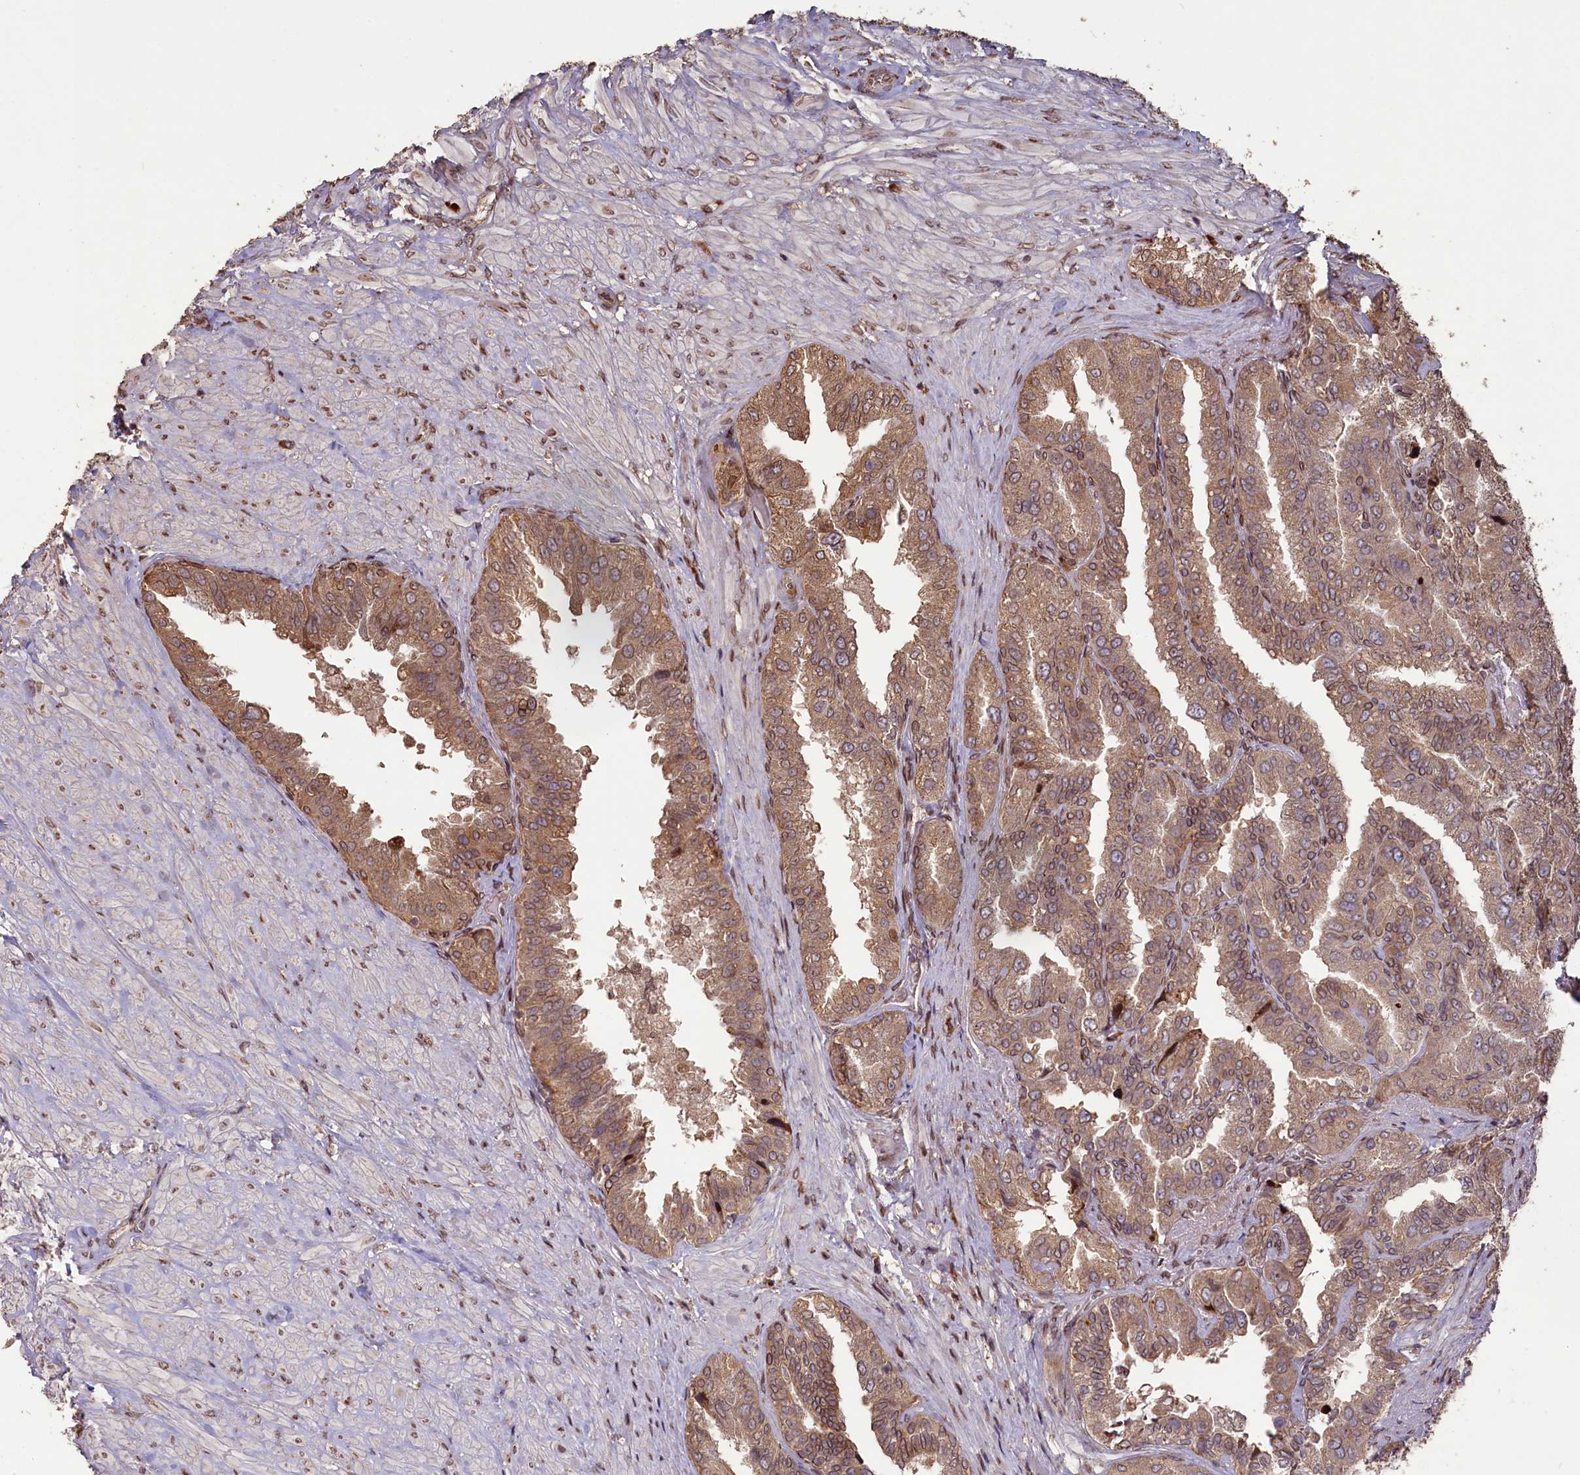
{"staining": {"intensity": "moderate", "quantity": ">75%", "location": "cytoplasmic/membranous,nuclear"}, "tissue": "seminal vesicle", "cell_type": "Glandular cells", "image_type": "normal", "snomed": [{"axis": "morphology", "description": "Normal tissue, NOS"}, {"axis": "topography", "description": "Seminal veicle"}, {"axis": "topography", "description": "Peripheral nerve tissue"}], "caption": "Seminal vesicle stained with DAB (3,3'-diaminobenzidine) IHC displays medium levels of moderate cytoplasmic/membranous,nuclear staining in about >75% of glandular cells. Using DAB (3,3'-diaminobenzidine) (brown) and hematoxylin (blue) stains, captured at high magnification using brightfield microscopy.", "gene": "SLC38A7", "patient": {"sex": "male", "age": 63}}